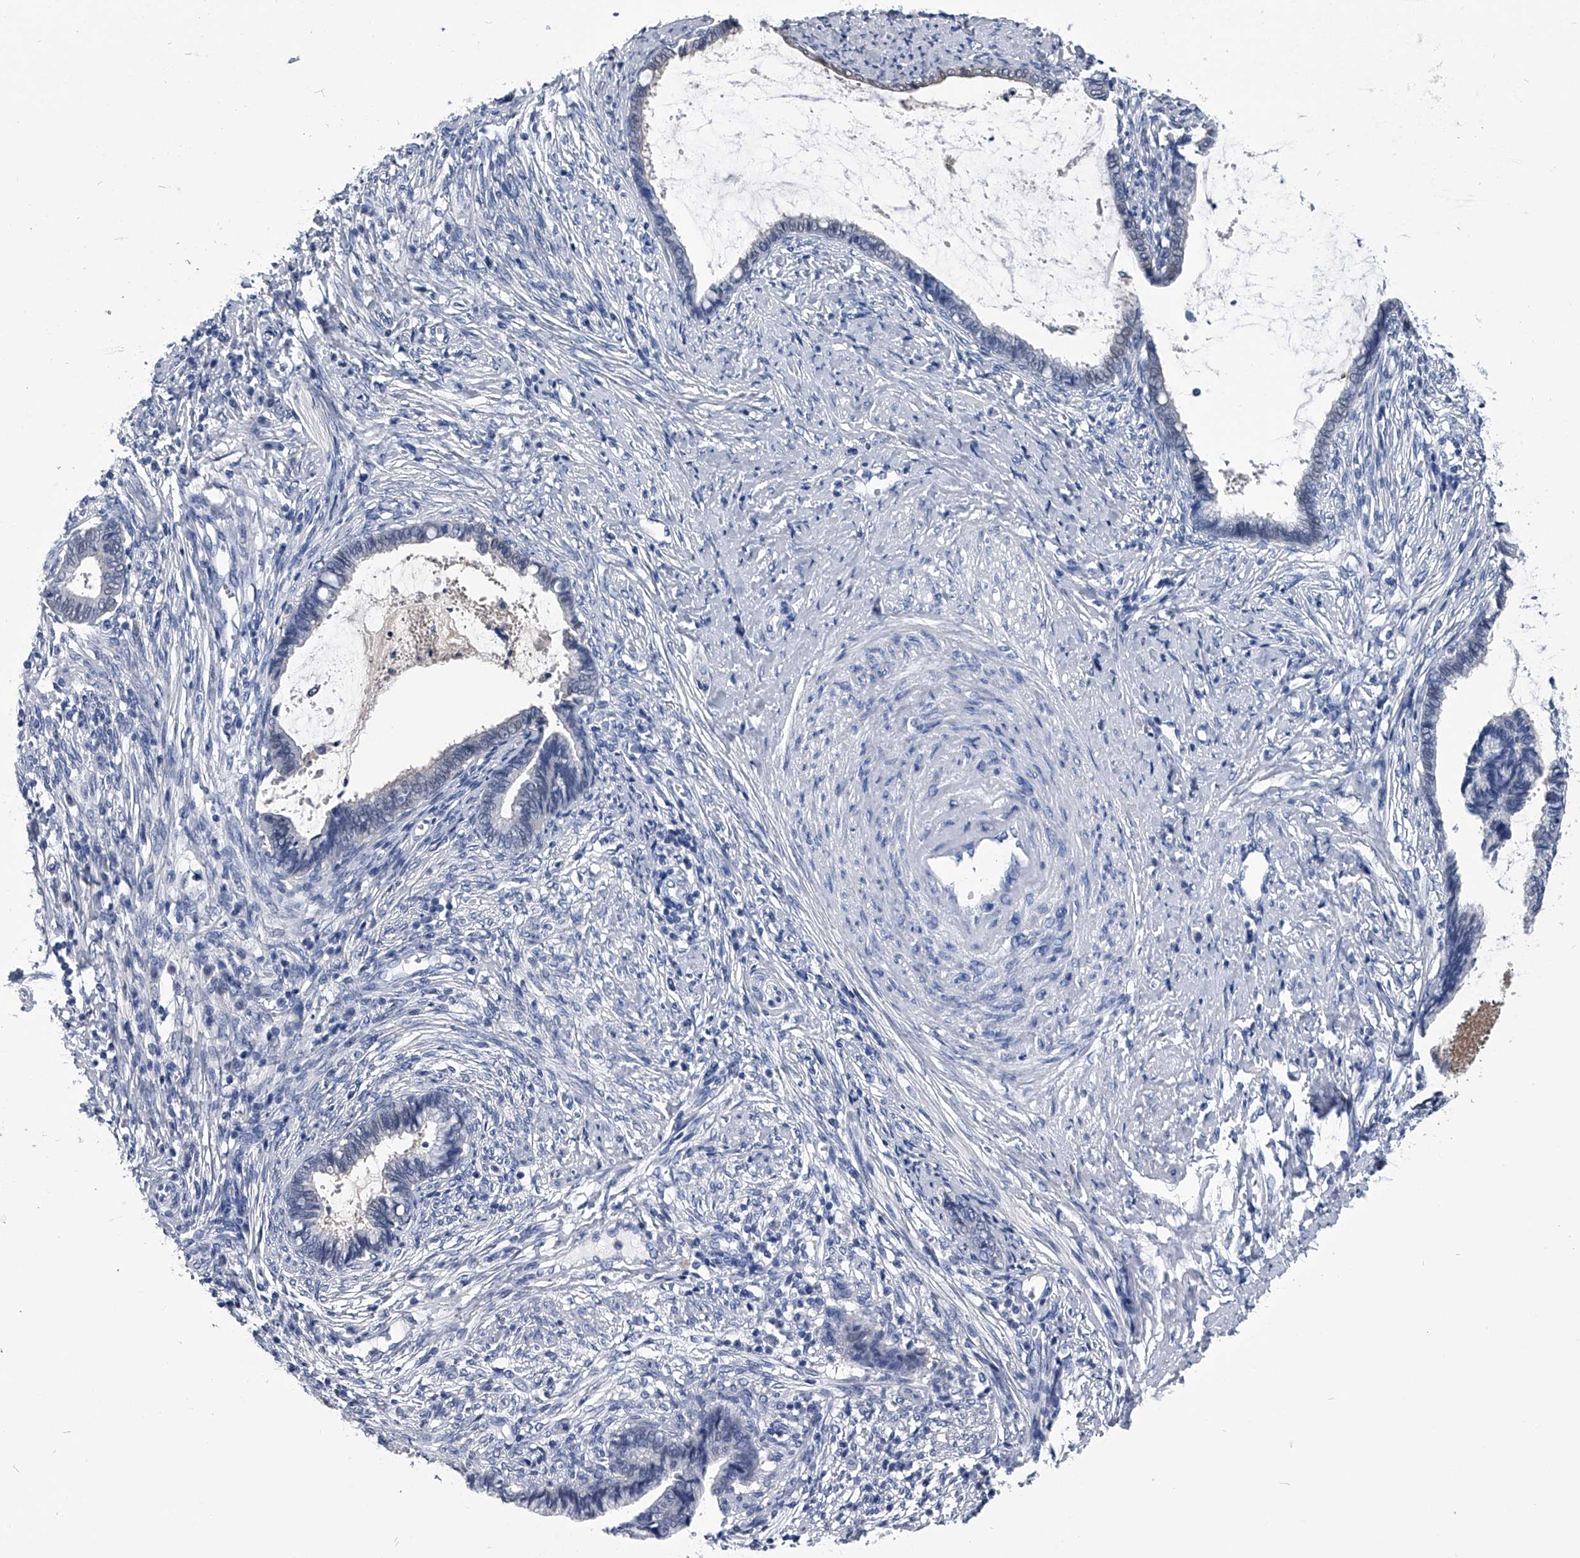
{"staining": {"intensity": "negative", "quantity": "none", "location": "none"}, "tissue": "cervical cancer", "cell_type": "Tumor cells", "image_type": "cancer", "snomed": [{"axis": "morphology", "description": "Adenocarcinoma, NOS"}, {"axis": "topography", "description": "Cervix"}], "caption": "An IHC micrograph of cervical adenocarcinoma is shown. There is no staining in tumor cells of cervical adenocarcinoma.", "gene": "PDXK", "patient": {"sex": "female", "age": 44}}